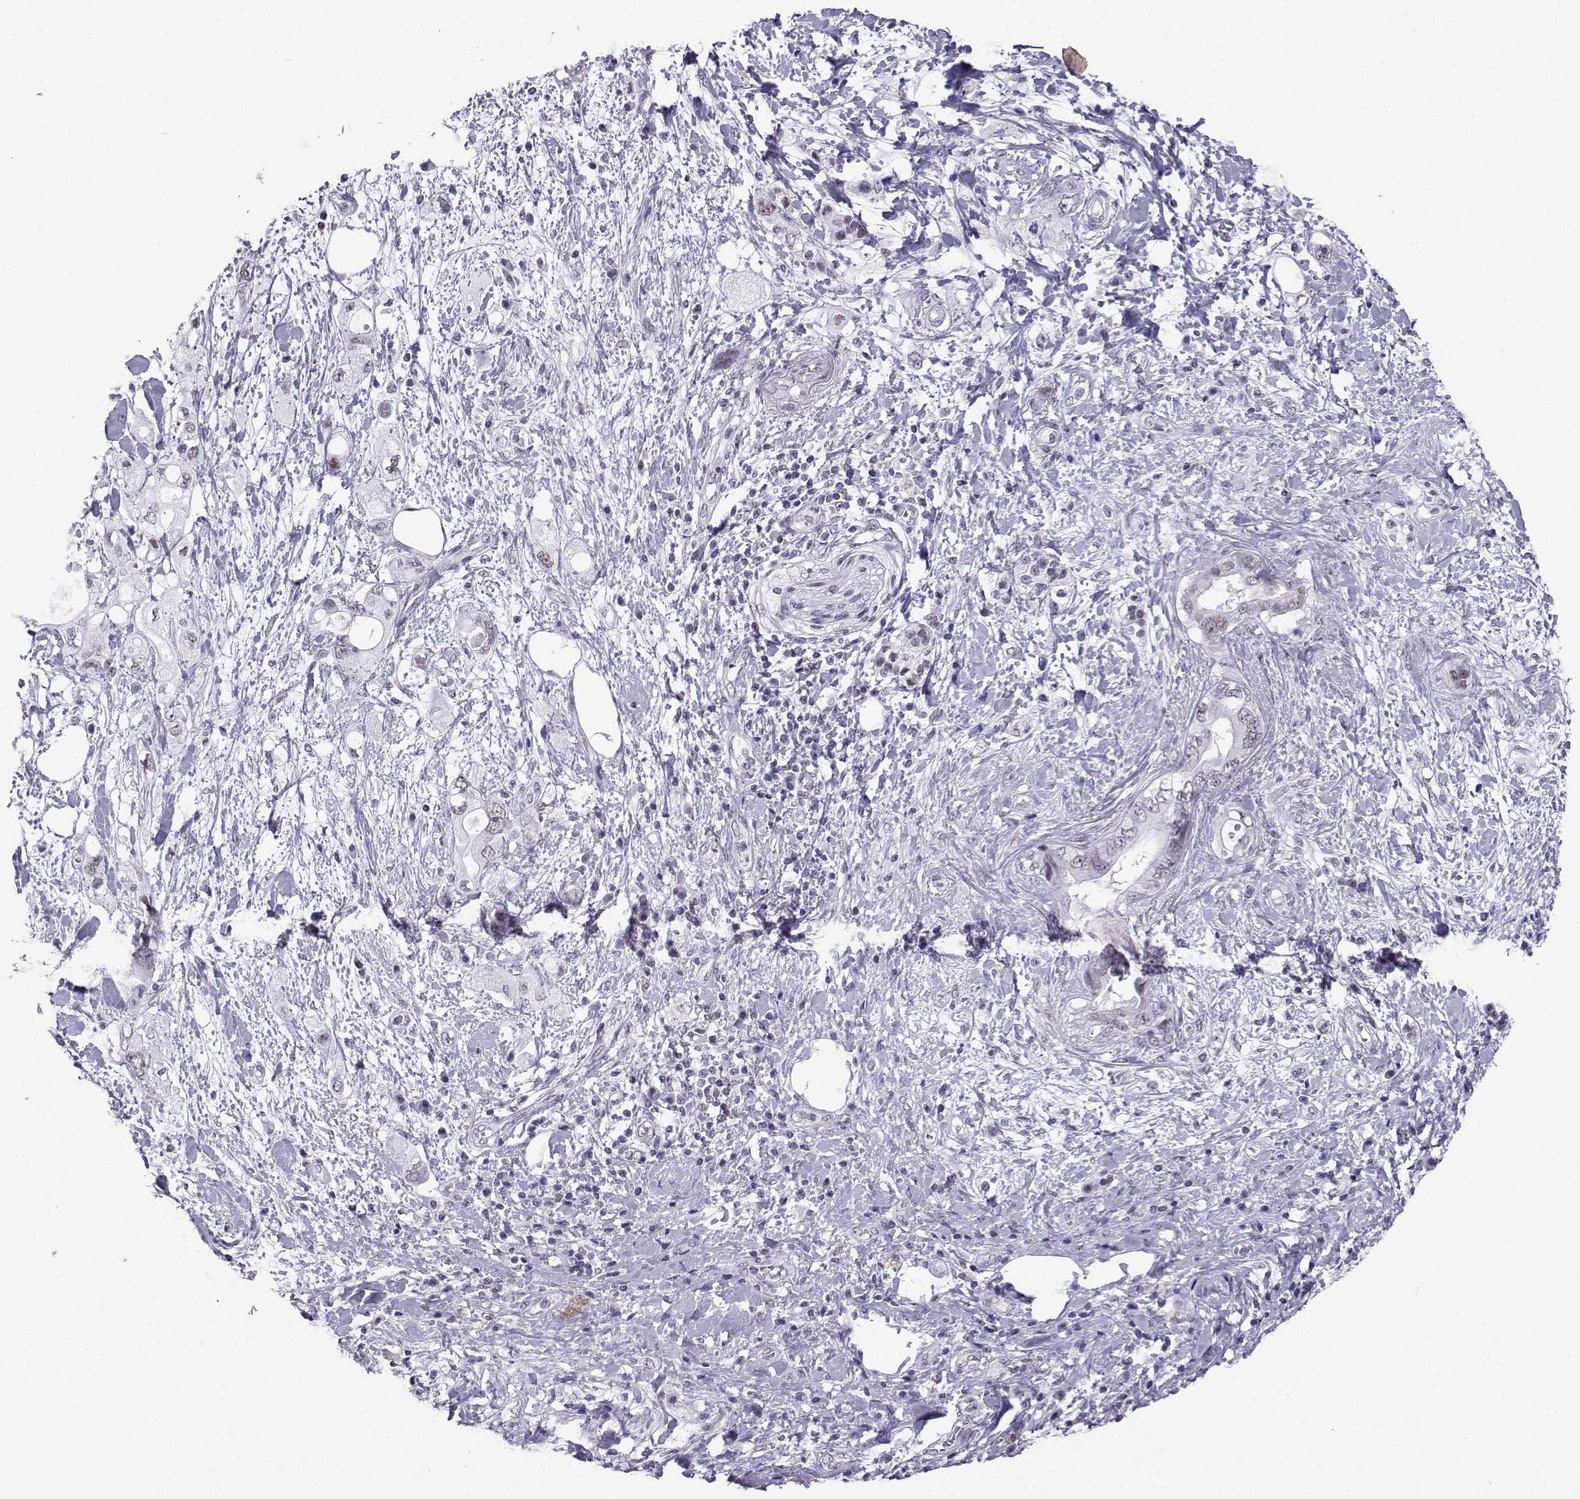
{"staining": {"intensity": "weak", "quantity": "<25%", "location": "nuclear"}, "tissue": "pancreatic cancer", "cell_type": "Tumor cells", "image_type": "cancer", "snomed": [{"axis": "morphology", "description": "Adenocarcinoma, NOS"}, {"axis": "topography", "description": "Pancreas"}], "caption": "Immunohistochemistry micrograph of neoplastic tissue: human pancreatic adenocarcinoma stained with DAB shows no significant protein expression in tumor cells.", "gene": "LORICRIN", "patient": {"sex": "female", "age": 56}}